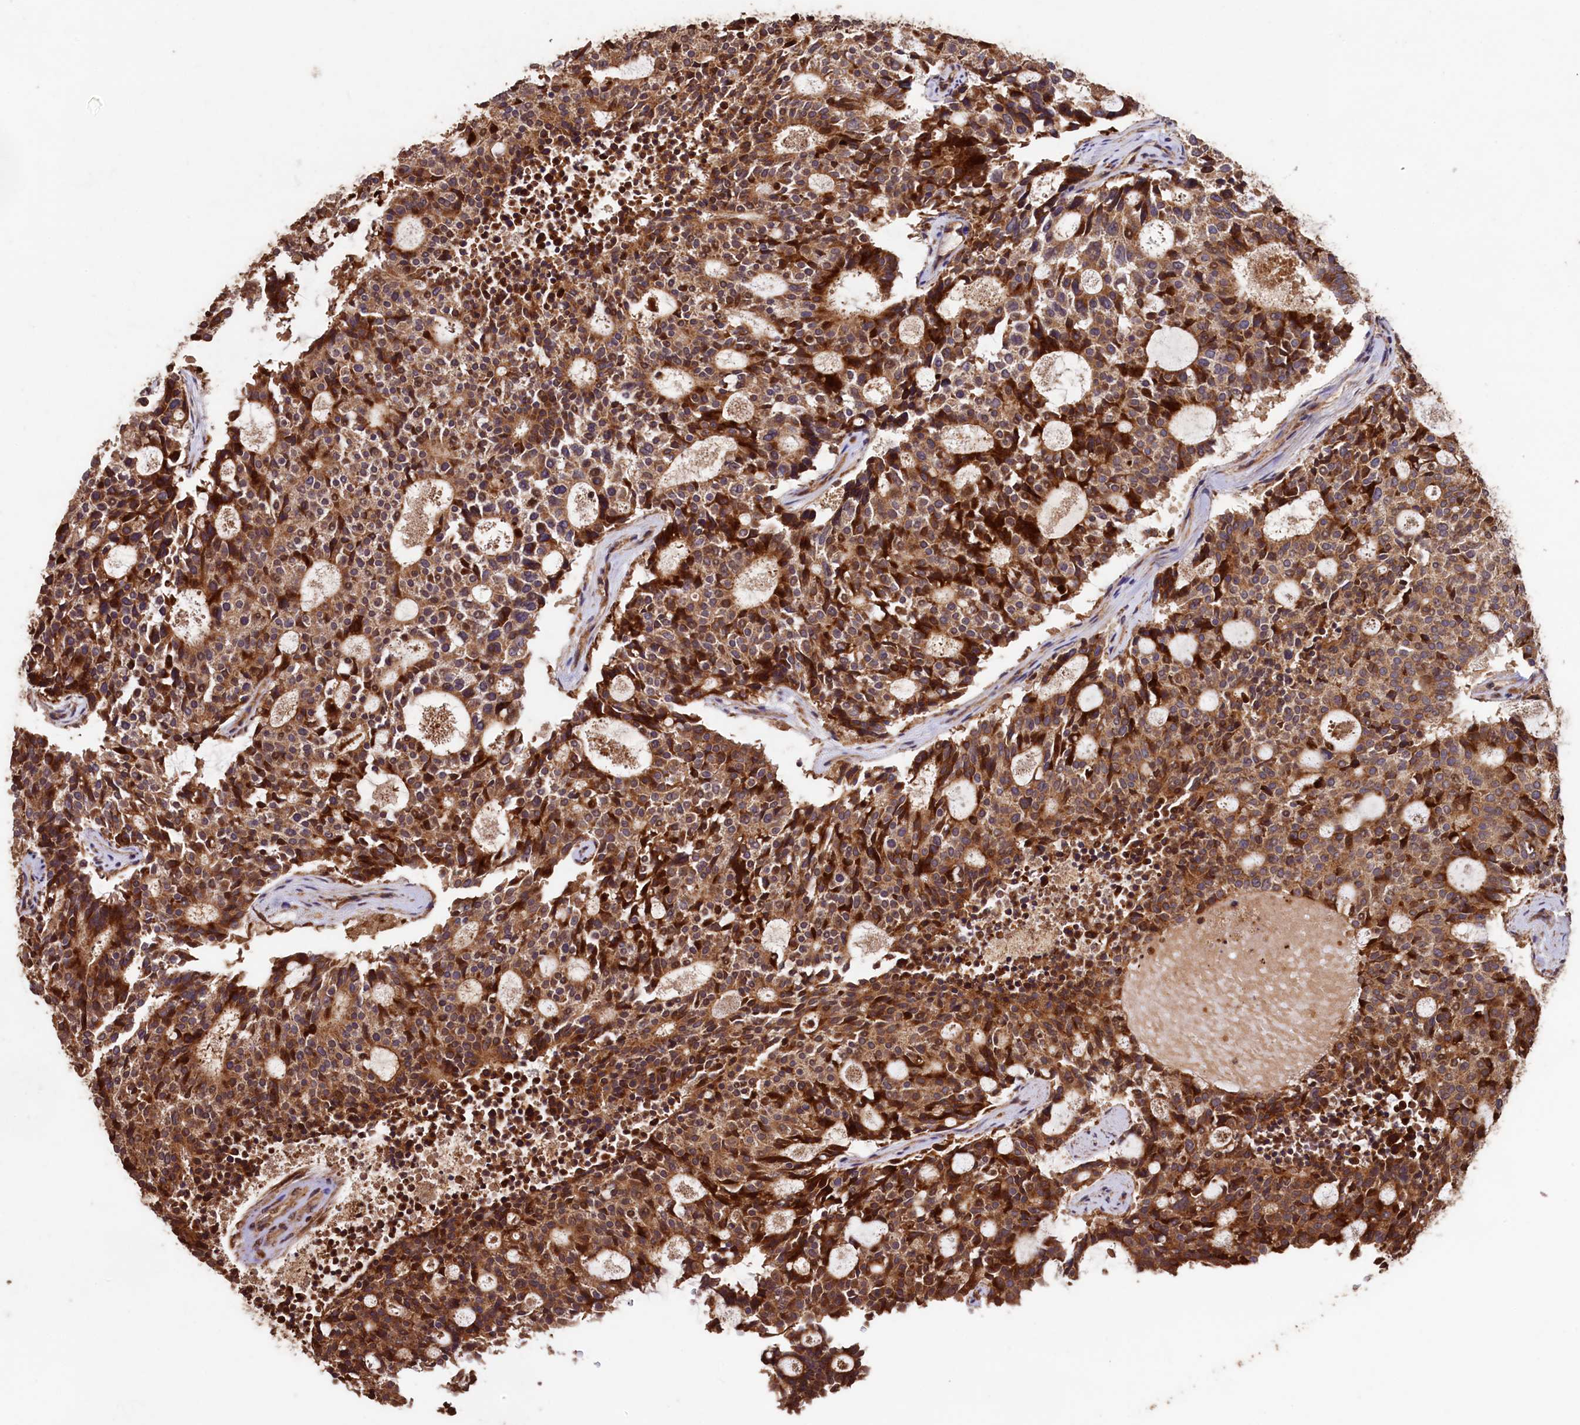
{"staining": {"intensity": "strong", "quantity": ">75%", "location": "cytoplasmic/membranous"}, "tissue": "carcinoid", "cell_type": "Tumor cells", "image_type": "cancer", "snomed": [{"axis": "morphology", "description": "Carcinoid, malignant, NOS"}, {"axis": "topography", "description": "Pancreas"}], "caption": "Strong cytoplasmic/membranous expression for a protein is present in about >75% of tumor cells of malignant carcinoid using immunohistochemistry.", "gene": "TMEM98", "patient": {"sex": "female", "age": 54}}